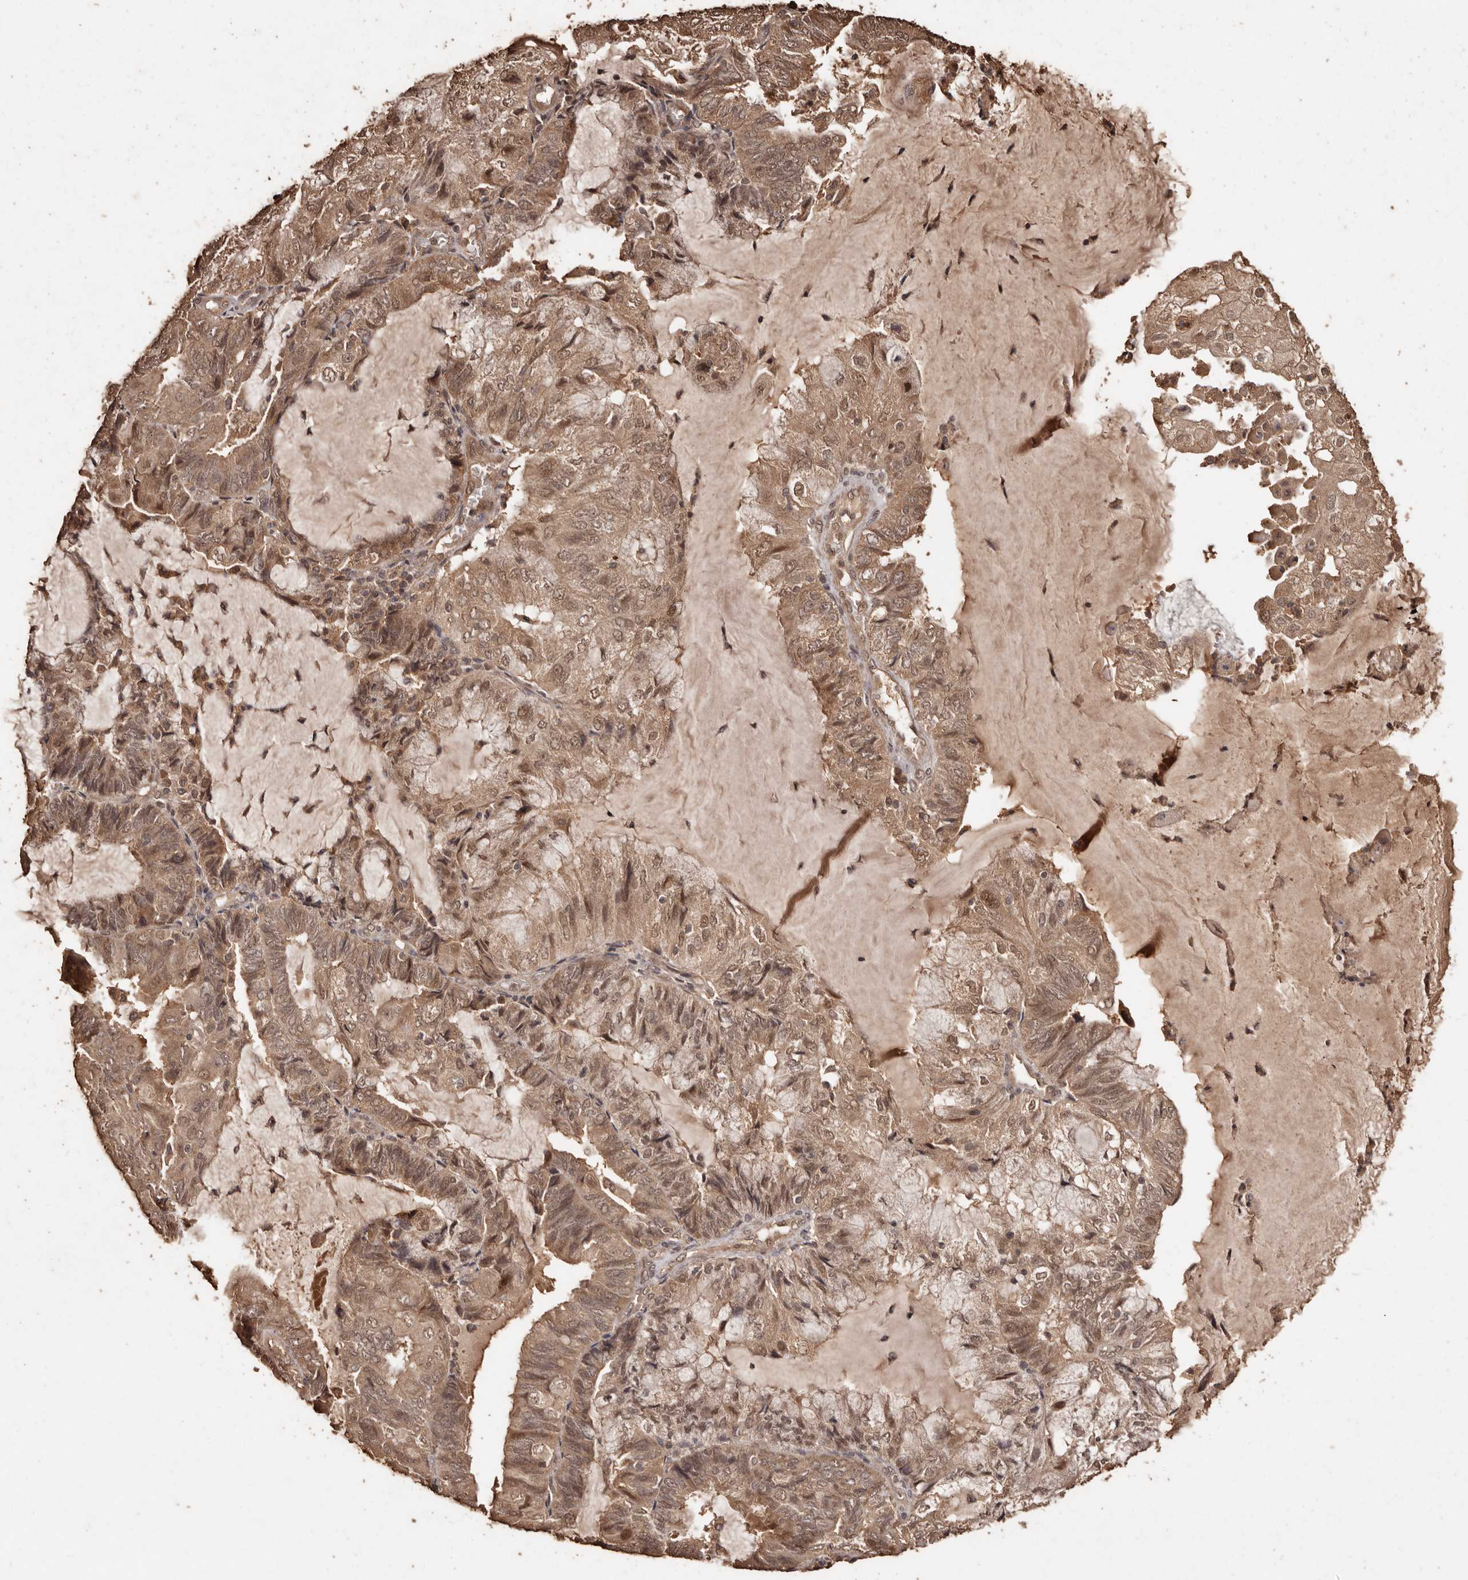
{"staining": {"intensity": "moderate", "quantity": ">75%", "location": "cytoplasmic/membranous,nuclear"}, "tissue": "endometrial cancer", "cell_type": "Tumor cells", "image_type": "cancer", "snomed": [{"axis": "morphology", "description": "Adenocarcinoma, NOS"}, {"axis": "topography", "description": "Endometrium"}], "caption": "High-power microscopy captured an IHC image of endometrial cancer, revealing moderate cytoplasmic/membranous and nuclear expression in about >75% of tumor cells.", "gene": "PKDCC", "patient": {"sex": "female", "age": 81}}